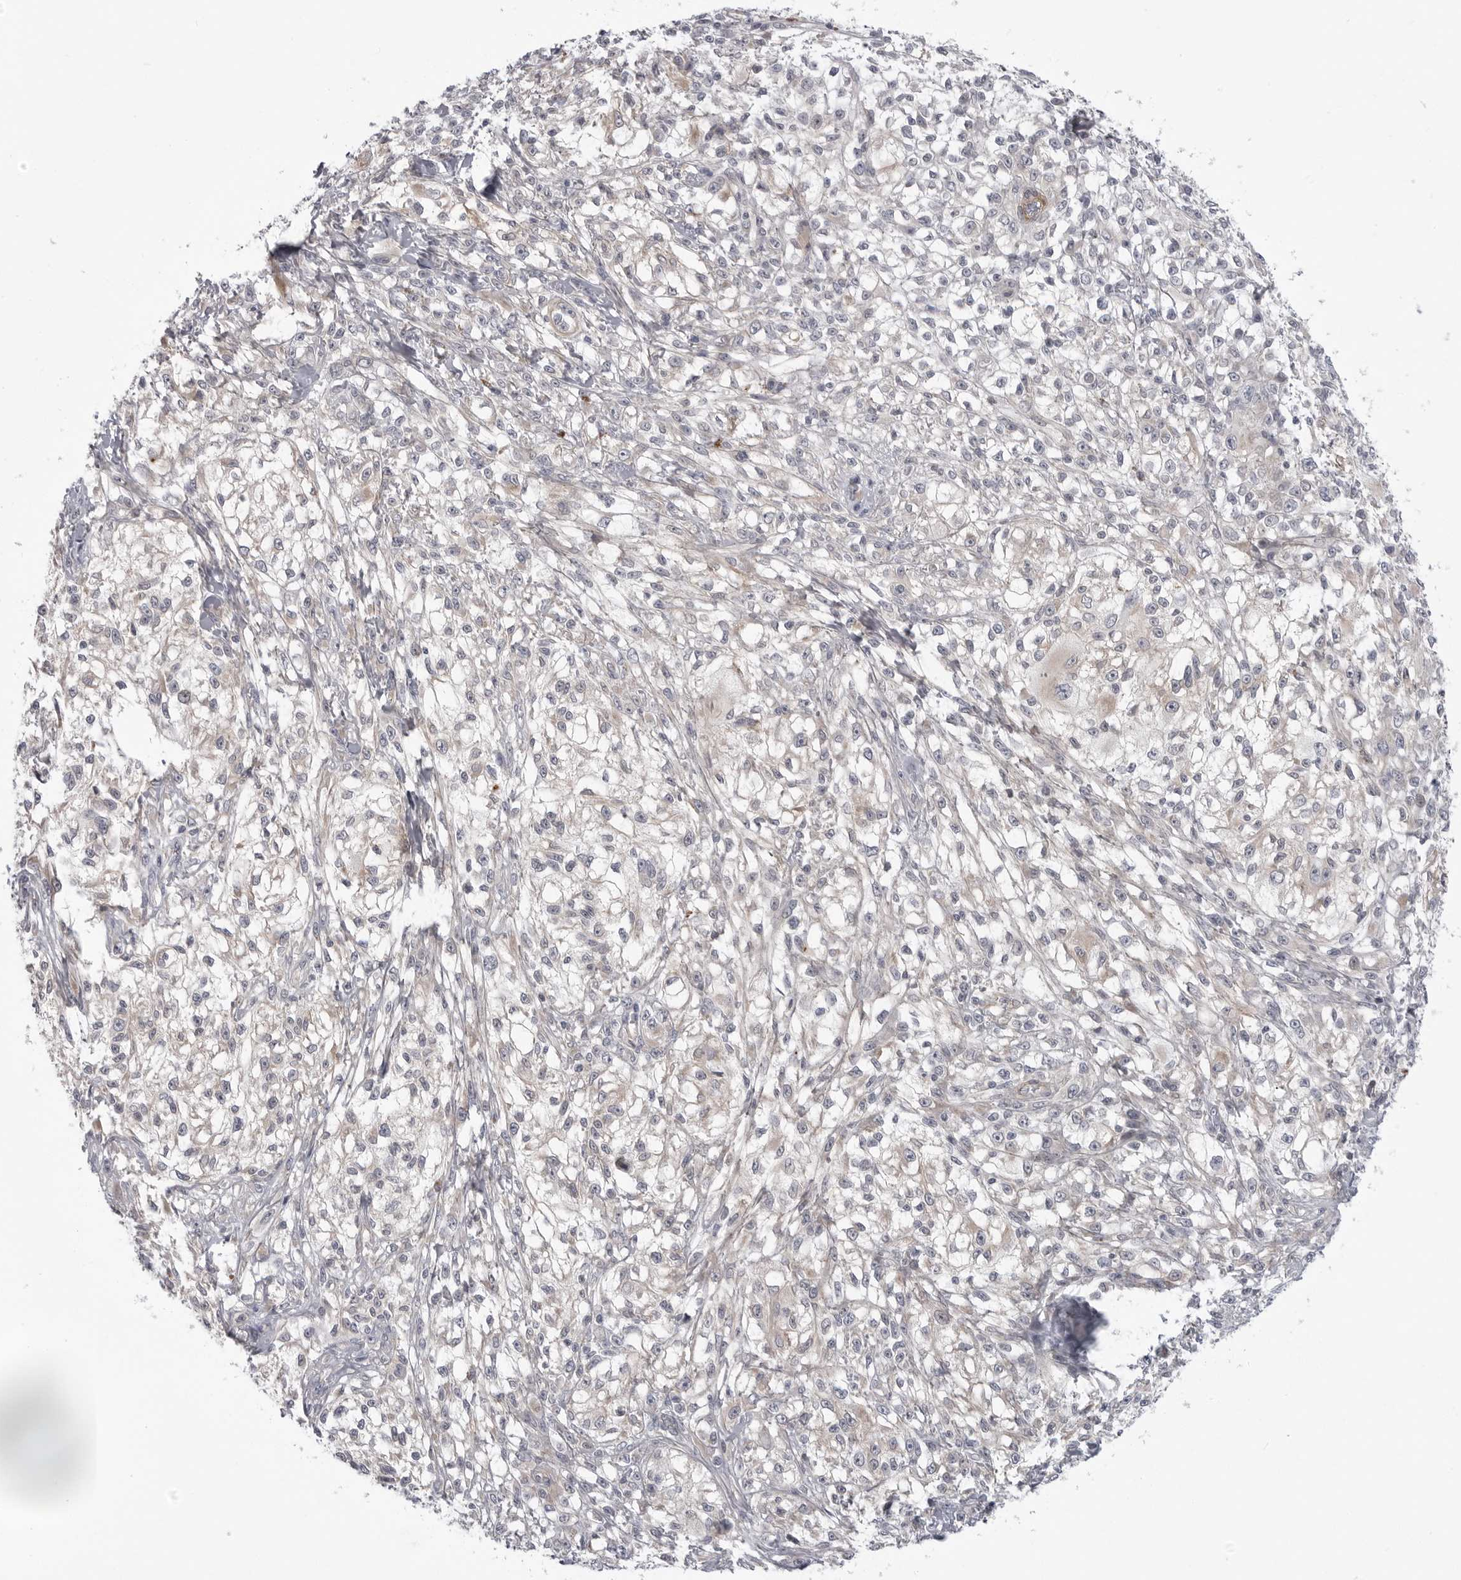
{"staining": {"intensity": "negative", "quantity": "none", "location": "none"}, "tissue": "melanoma", "cell_type": "Tumor cells", "image_type": "cancer", "snomed": [{"axis": "morphology", "description": "Malignant melanoma, NOS"}, {"axis": "topography", "description": "Skin of head"}], "caption": "Immunohistochemistry of human melanoma demonstrates no positivity in tumor cells.", "gene": "SCP2", "patient": {"sex": "male", "age": 83}}